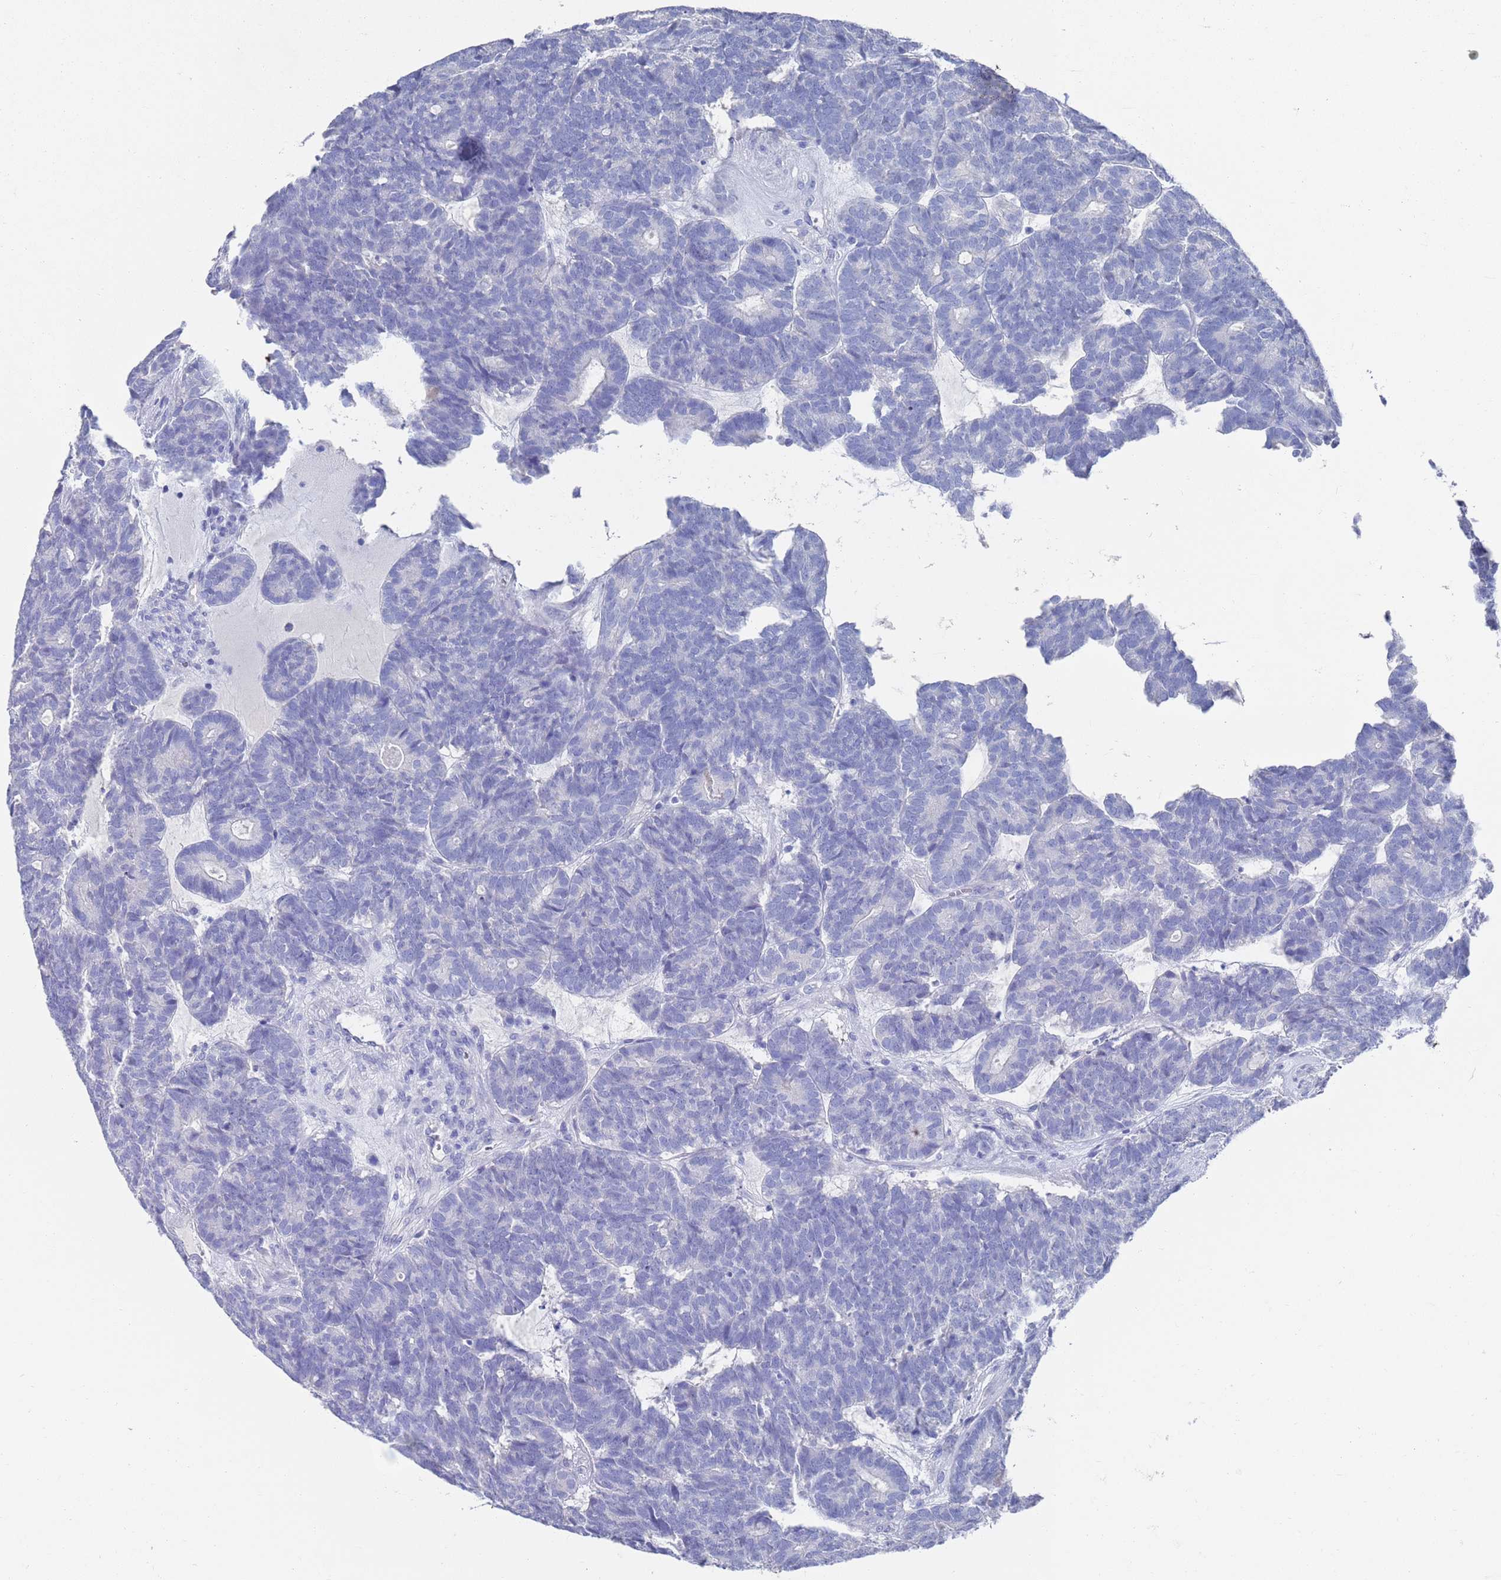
{"staining": {"intensity": "negative", "quantity": "none", "location": "none"}, "tissue": "head and neck cancer", "cell_type": "Tumor cells", "image_type": "cancer", "snomed": [{"axis": "morphology", "description": "Adenocarcinoma, NOS"}, {"axis": "topography", "description": "Head-Neck"}], "caption": "An IHC micrograph of head and neck cancer (adenocarcinoma) is shown. There is no staining in tumor cells of head and neck cancer (adenocarcinoma). Nuclei are stained in blue.", "gene": "MTMR2", "patient": {"sex": "female", "age": 81}}